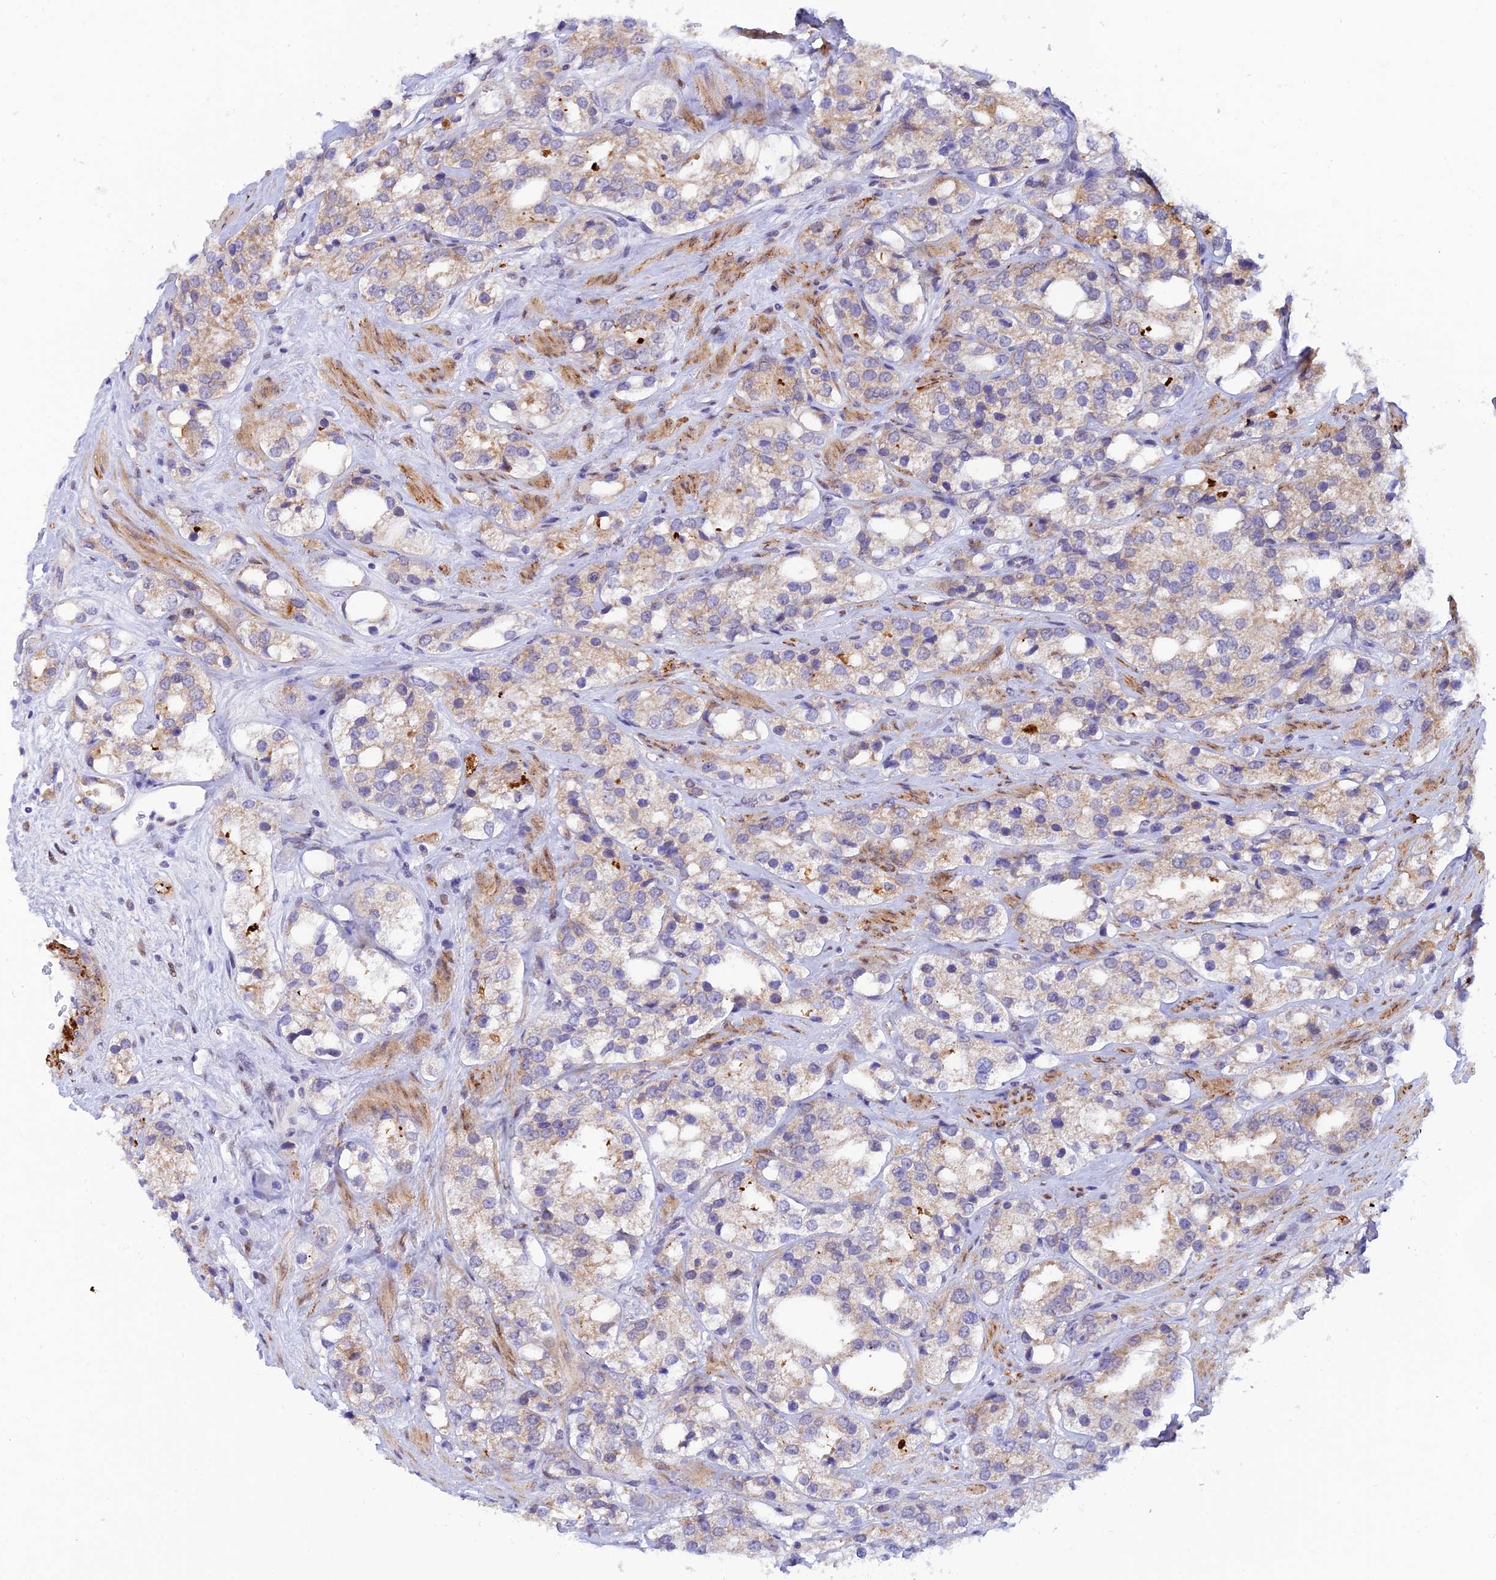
{"staining": {"intensity": "weak", "quantity": "25%-75%", "location": "cytoplasmic/membranous"}, "tissue": "prostate cancer", "cell_type": "Tumor cells", "image_type": "cancer", "snomed": [{"axis": "morphology", "description": "Adenocarcinoma, NOS"}, {"axis": "topography", "description": "Prostate"}], "caption": "Immunohistochemistry of prostate cancer demonstrates low levels of weak cytoplasmic/membranous staining in about 25%-75% of tumor cells.", "gene": "WDR55", "patient": {"sex": "male", "age": 79}}